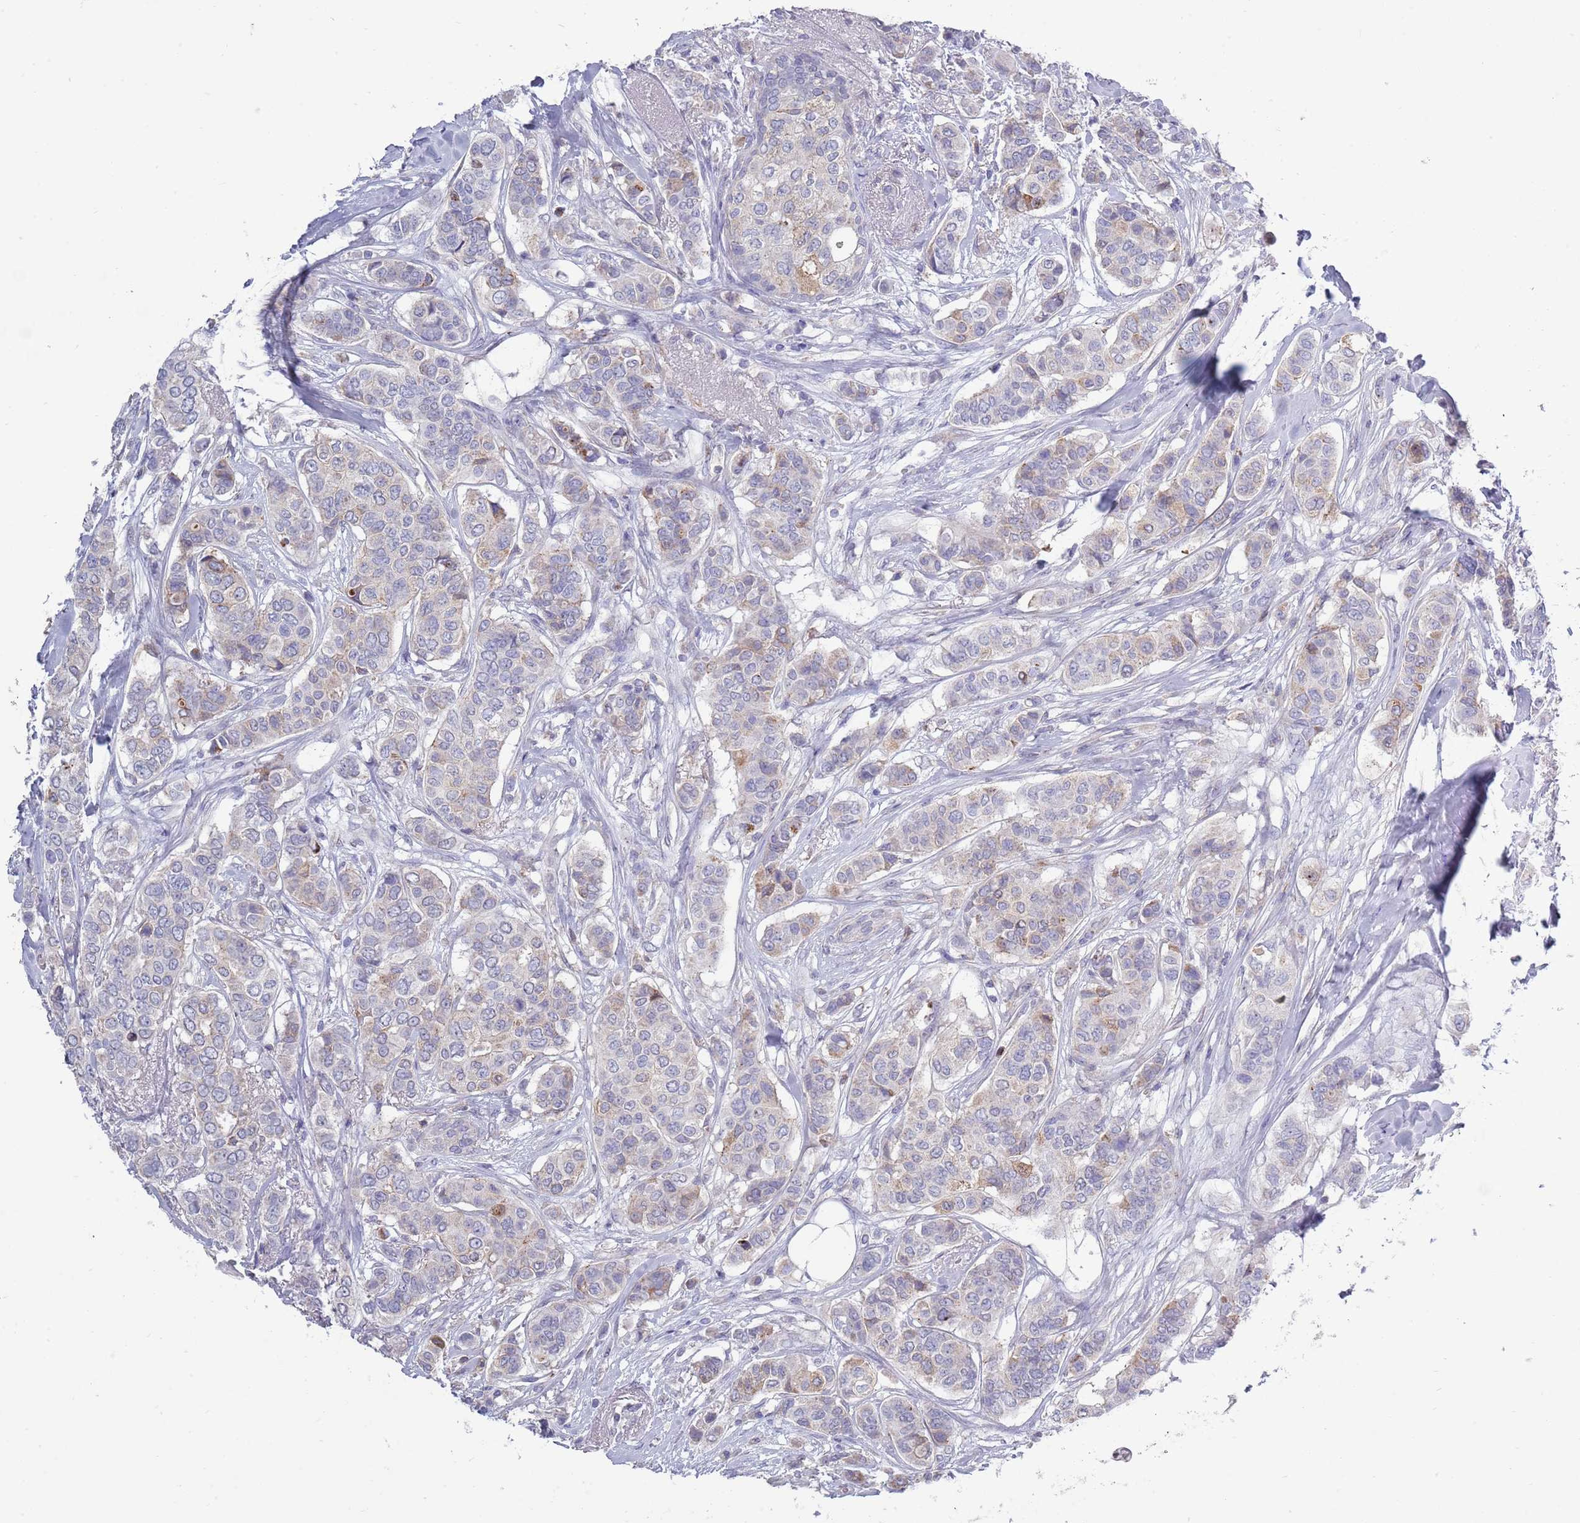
{"staining": {"intensity": "weak", "quantity": "<25%", "location": "cytoplasmic/membranous"}, "tissue": "breast cancer", "cell_type": "Tumor cells", "image_type": "cancer", "snomed": [{"axis": "morphology", "description": "Lobular carcinoma"}, {"axis": "topography", "description": "Breast"}], "caption": "DAB immunohistochemical staining of breast lobular carcinoma displays no significant expression in tumor cells.", "gene": "ACSBG1", "patient": {"sex": "female", "age": 51}}